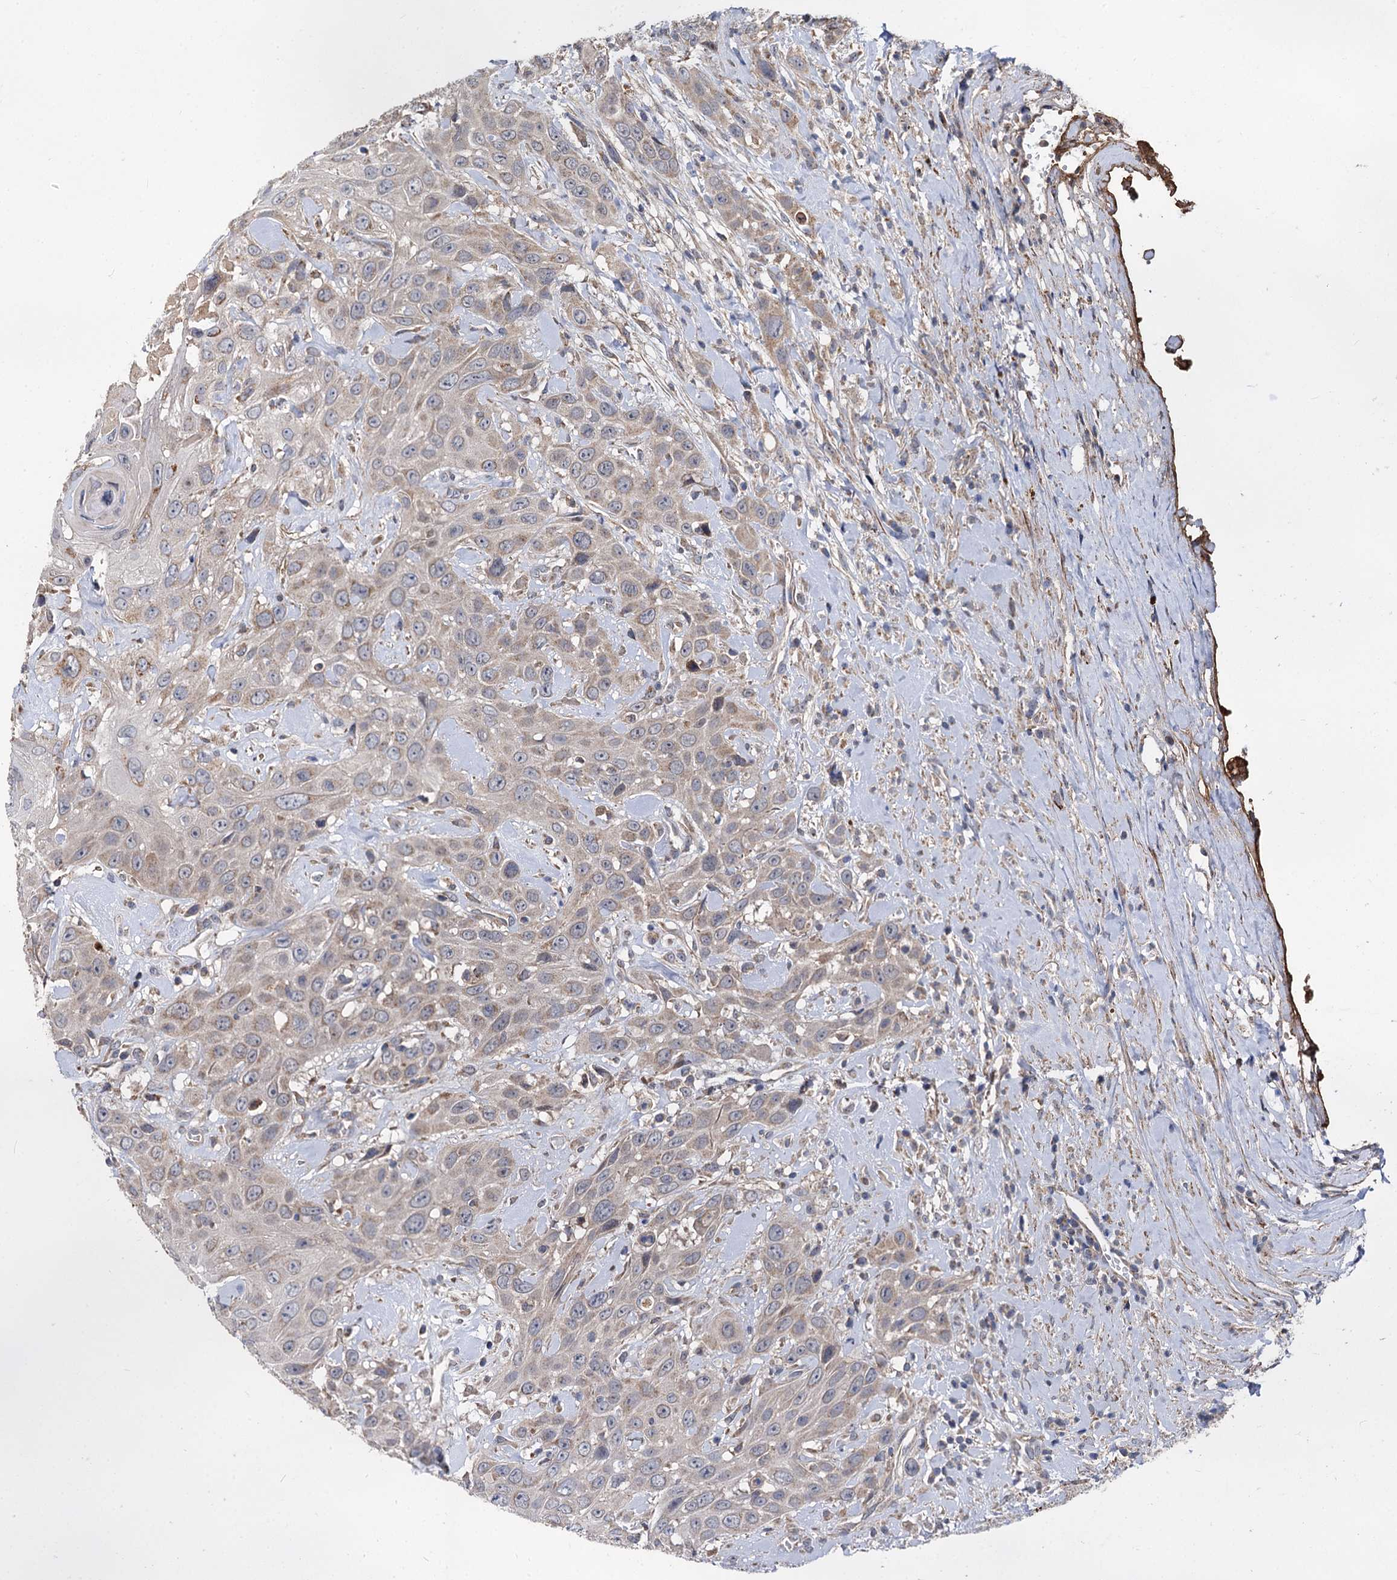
{"staining": {"intensity": "weak", "quantity": "25%-75%", "location": "cytoplasmic/membranous"}, "tissue": "head and neck cancer", "cell_type": "Tumor cells", "image_type": "cancer", "snomed": [{"axis": "morphology", "description": "Squamous cell carcinoma, NOS"}, {"axis": "topography", "description": "Head-Neck"}], "caption": "Squamous cell carcinoma (head and neck) stained for a protein exhibits weak cytoplasmic/membranous positivity in tumor cells. The staining is performed using DAB (3,3'-diaminobenzidine) brown chromogen to label protein expression. The nuclei are counter-stained blue using hematoxylin.", "gene": "SPRYD3", "patient": {"sex": "male", "age": 81}}